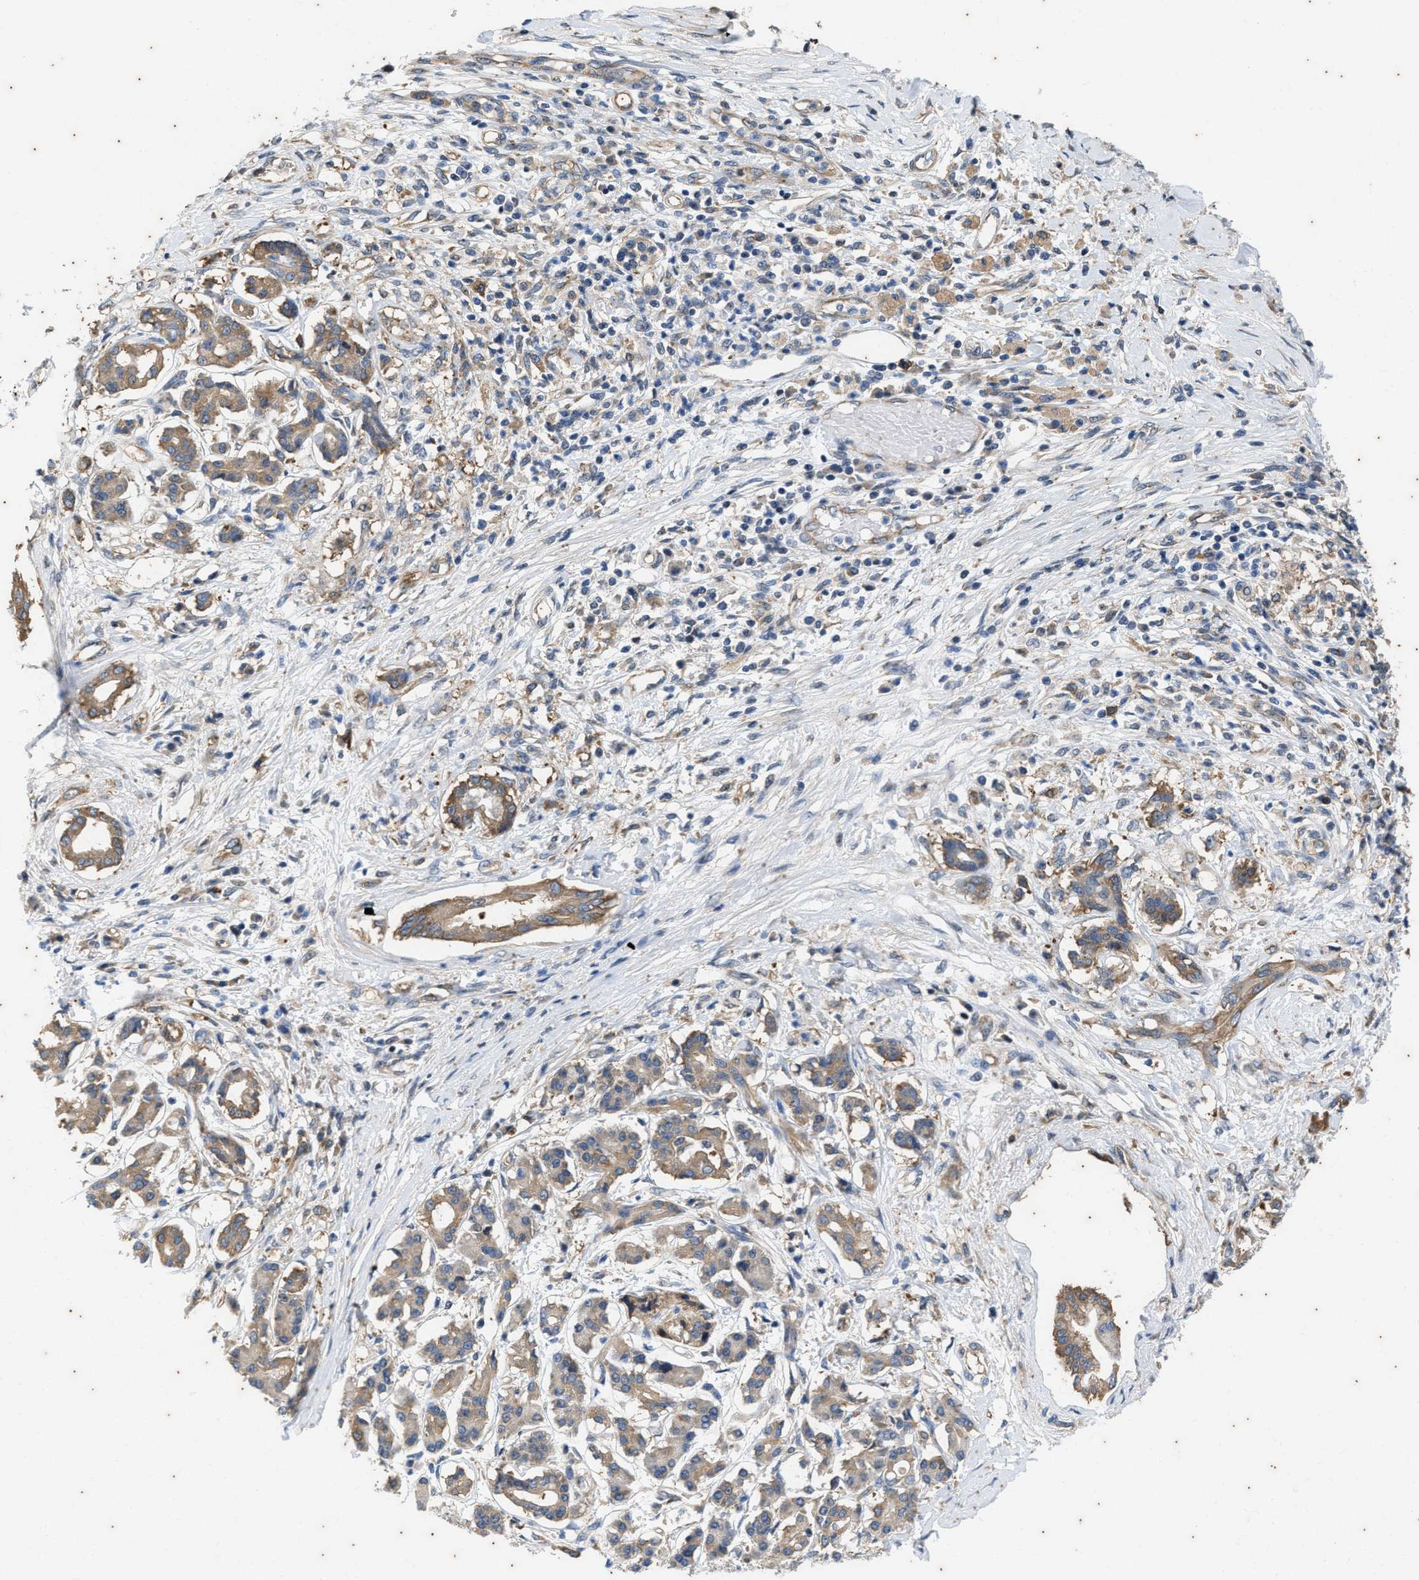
{"staining": {"intensity": "moderate", "quantity": ">75%", "location": "cytoplasmic/membranous"}, "tissue": "pancreatic cancer", "cell_type": "Tumor cells", "image_type": "cancer", "snomed": [{"axis": "morphology", "description": "Adenocarcinoma, NOS"}, {"axis": "topography", "description": "Pancreas"}], "caption": "Immunohistochemistry (IHC) image of neoplastic tissue: pancreatic adenocarcinoma stained using immunohistochemistry demonstrates medium levels of moderate protein expression localized specifically in the cytoplasmic/membranous of tumor cells, appearing as a cytoplasmic/membranous brown color.", "gene": "COX19", "patient": {"sex": "female", "age": 56}}